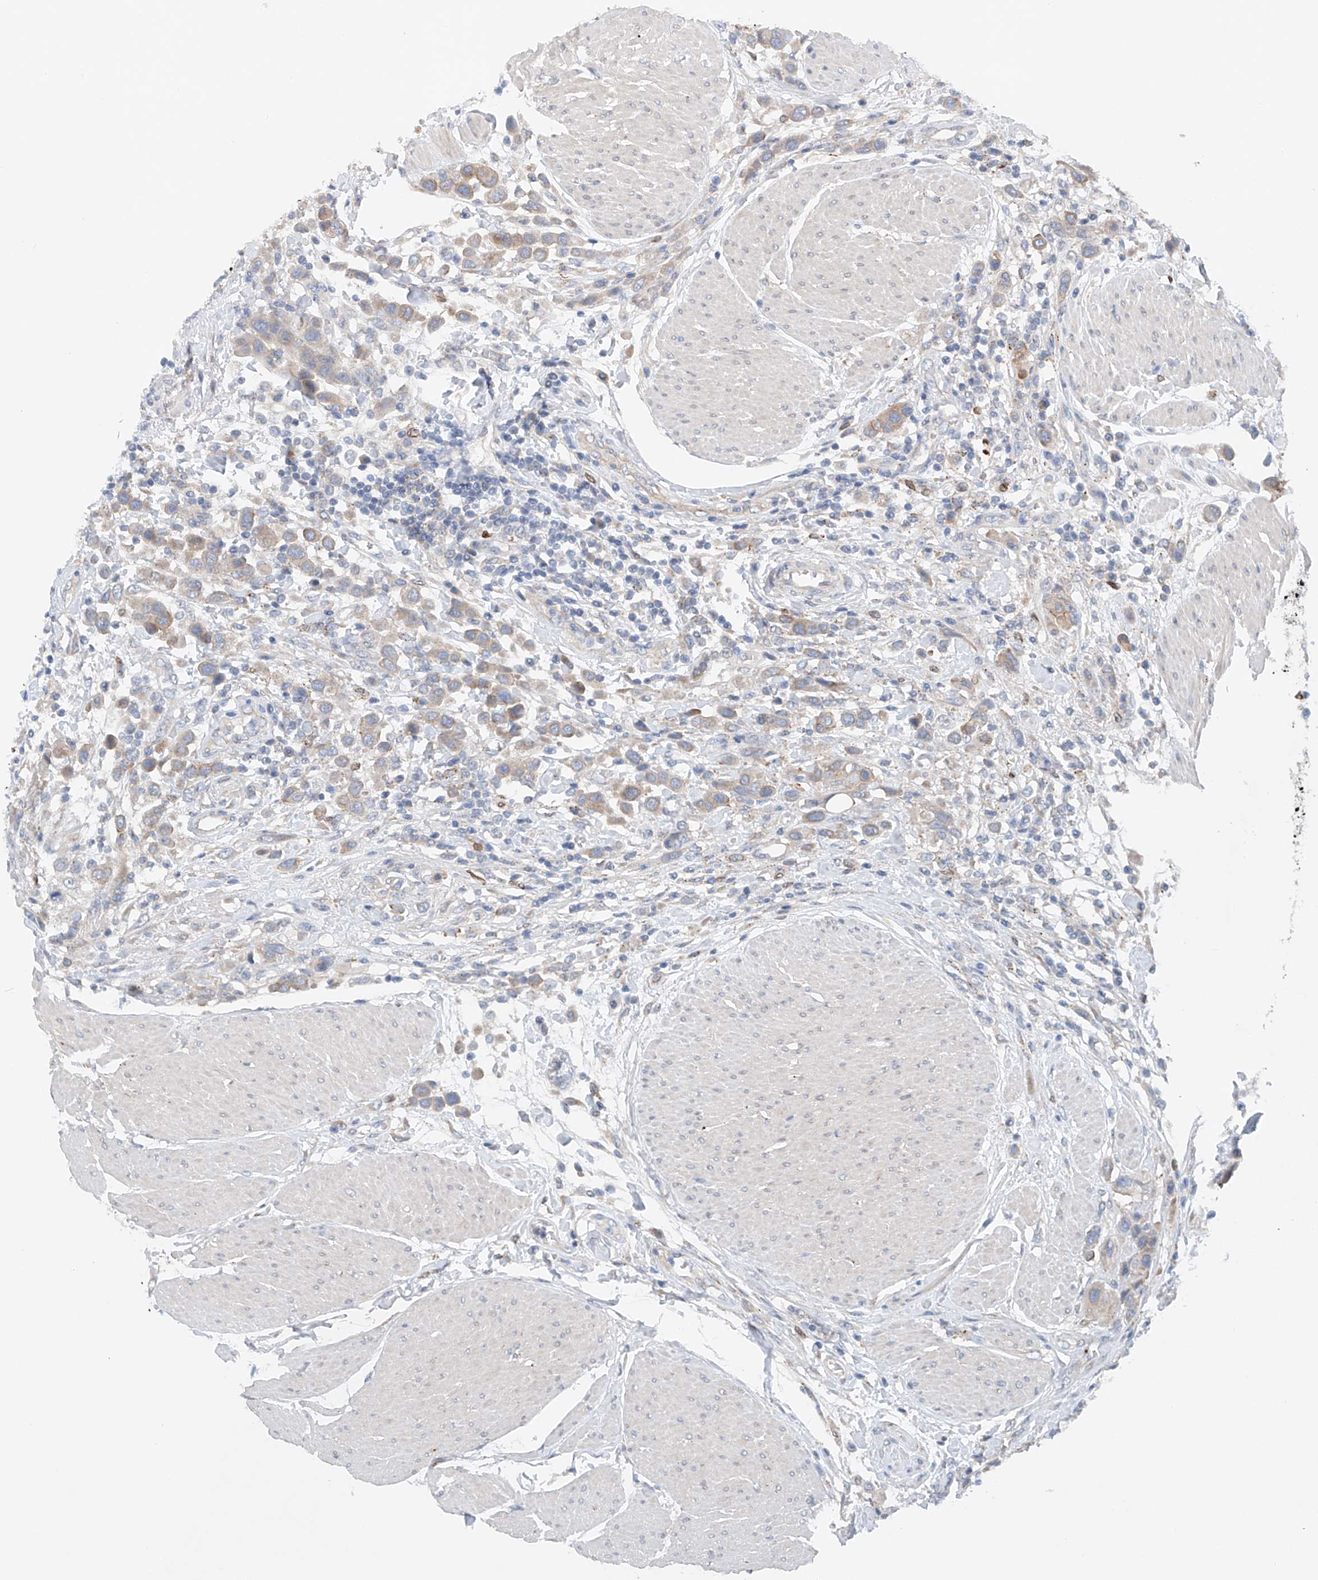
{"staining": {"intensity": "moderate", "quantity": "<25%", "location": "cytoplasmic/membranous"}, "tissue": "urothelial cancer", "cell_type": "Tumor cells", "image_type": "cancer", "snomed": [{"axis": "morphology", "description": "Urothelial carcinoma, High grade"}, {"axis": "topography", "description": "Urinary bladder"}], "caption": "This image reveals immunohistochemistry staining of high-grade urothelial carcinoma, with low moderate cytoplasmic/membranous positivity in about <25% of tumor cells.", "gene": "CEP85L", "patient": {"sex": "male", "age": 50}}